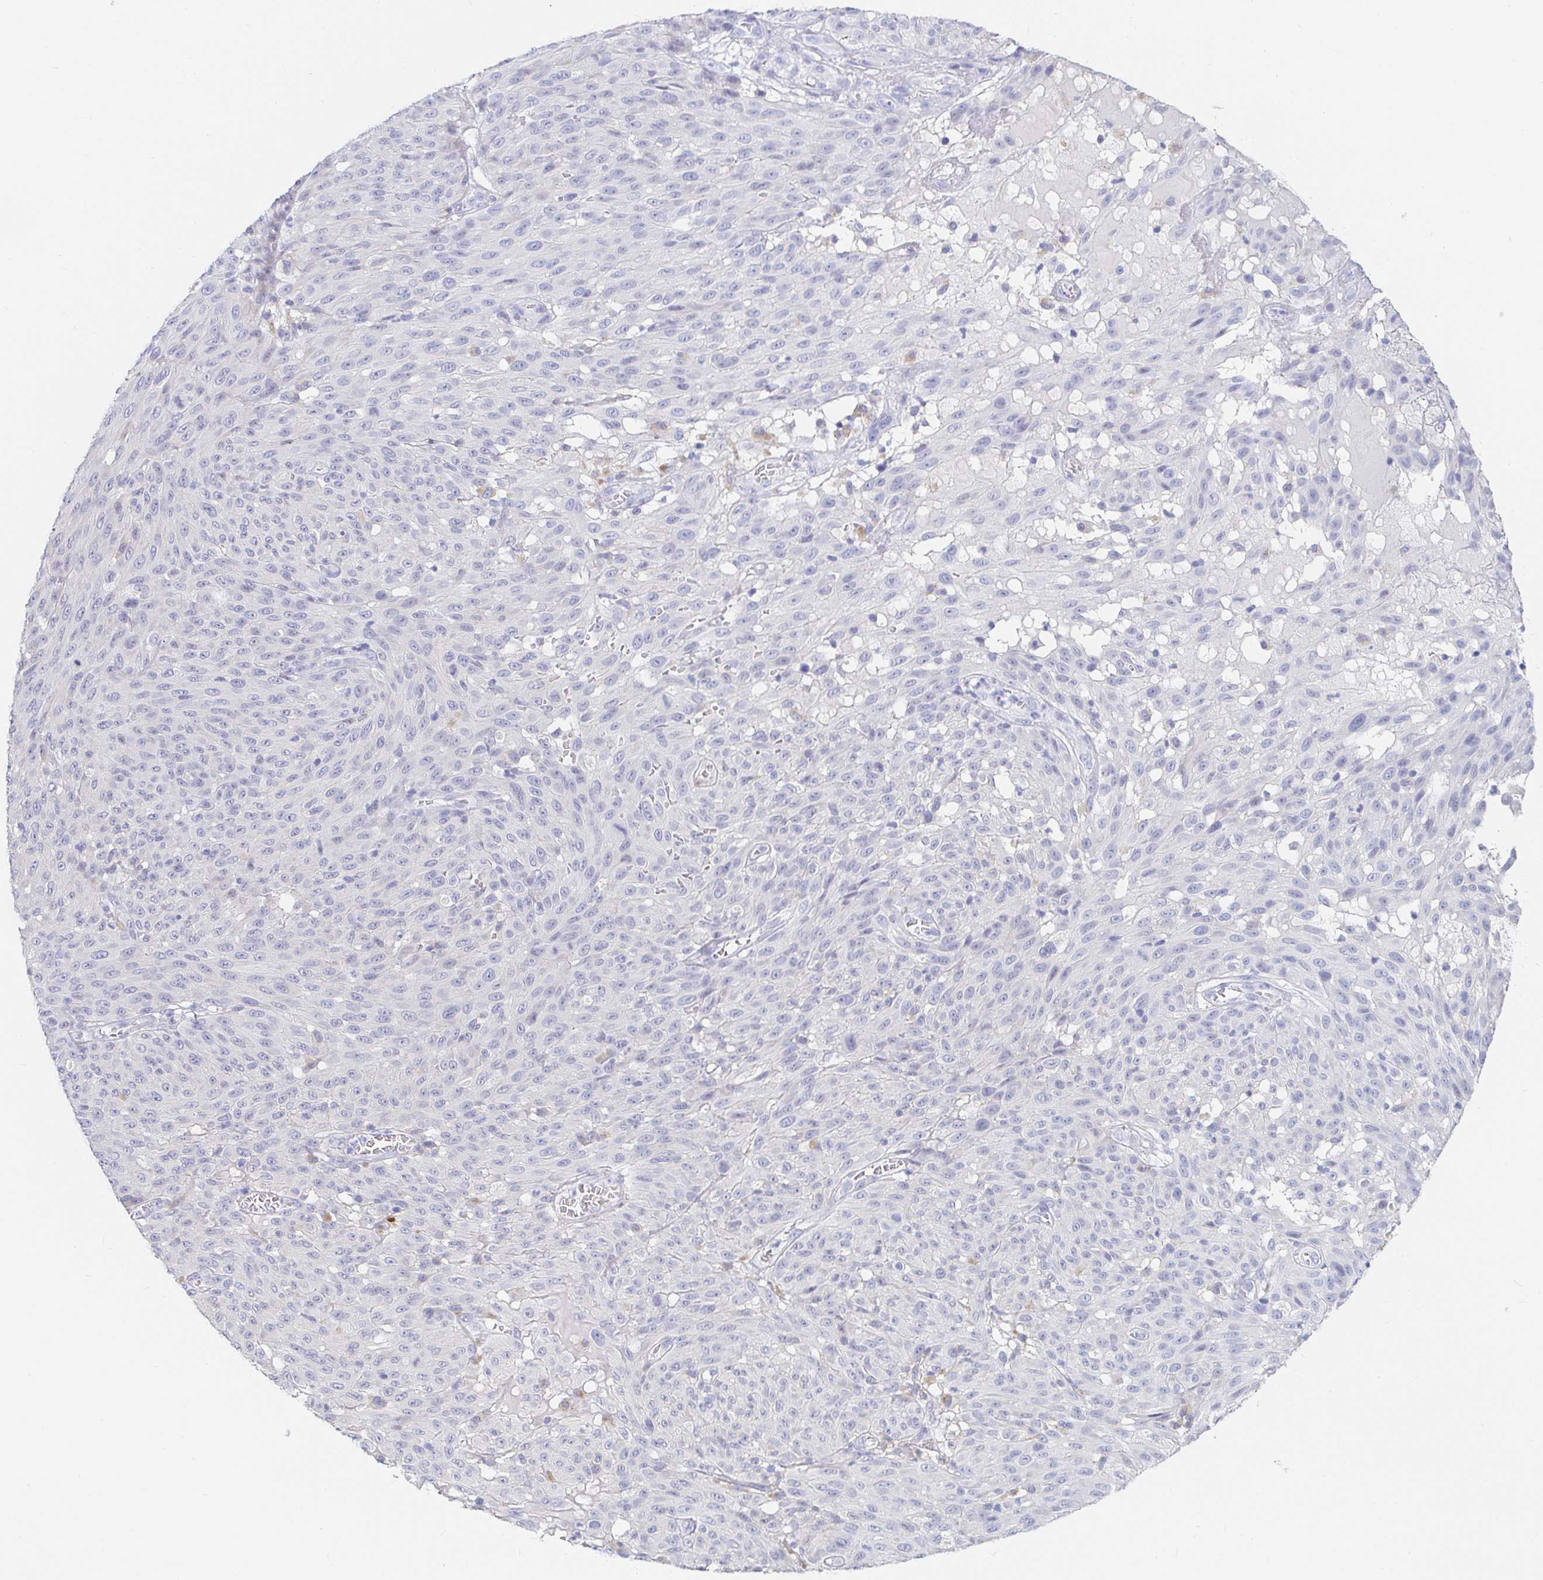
{"staining": {"intensity": "negative", "quantity": "none", "location": "none"}, "tissue": "melanoma", "cell_type": "Tumor cells", "image_type": "cancer", "snomed": [{"axis": "morphology", "description": "Malignant melanoma, NOS"}, {"axis": "topography", "description": "Skin"}], "caption": "The micrograph demonstrates no significant expression in tumor cells of malignant melanoma.", "gene": "PDE6B", "patient": {"sex": "male", "age": 85}}